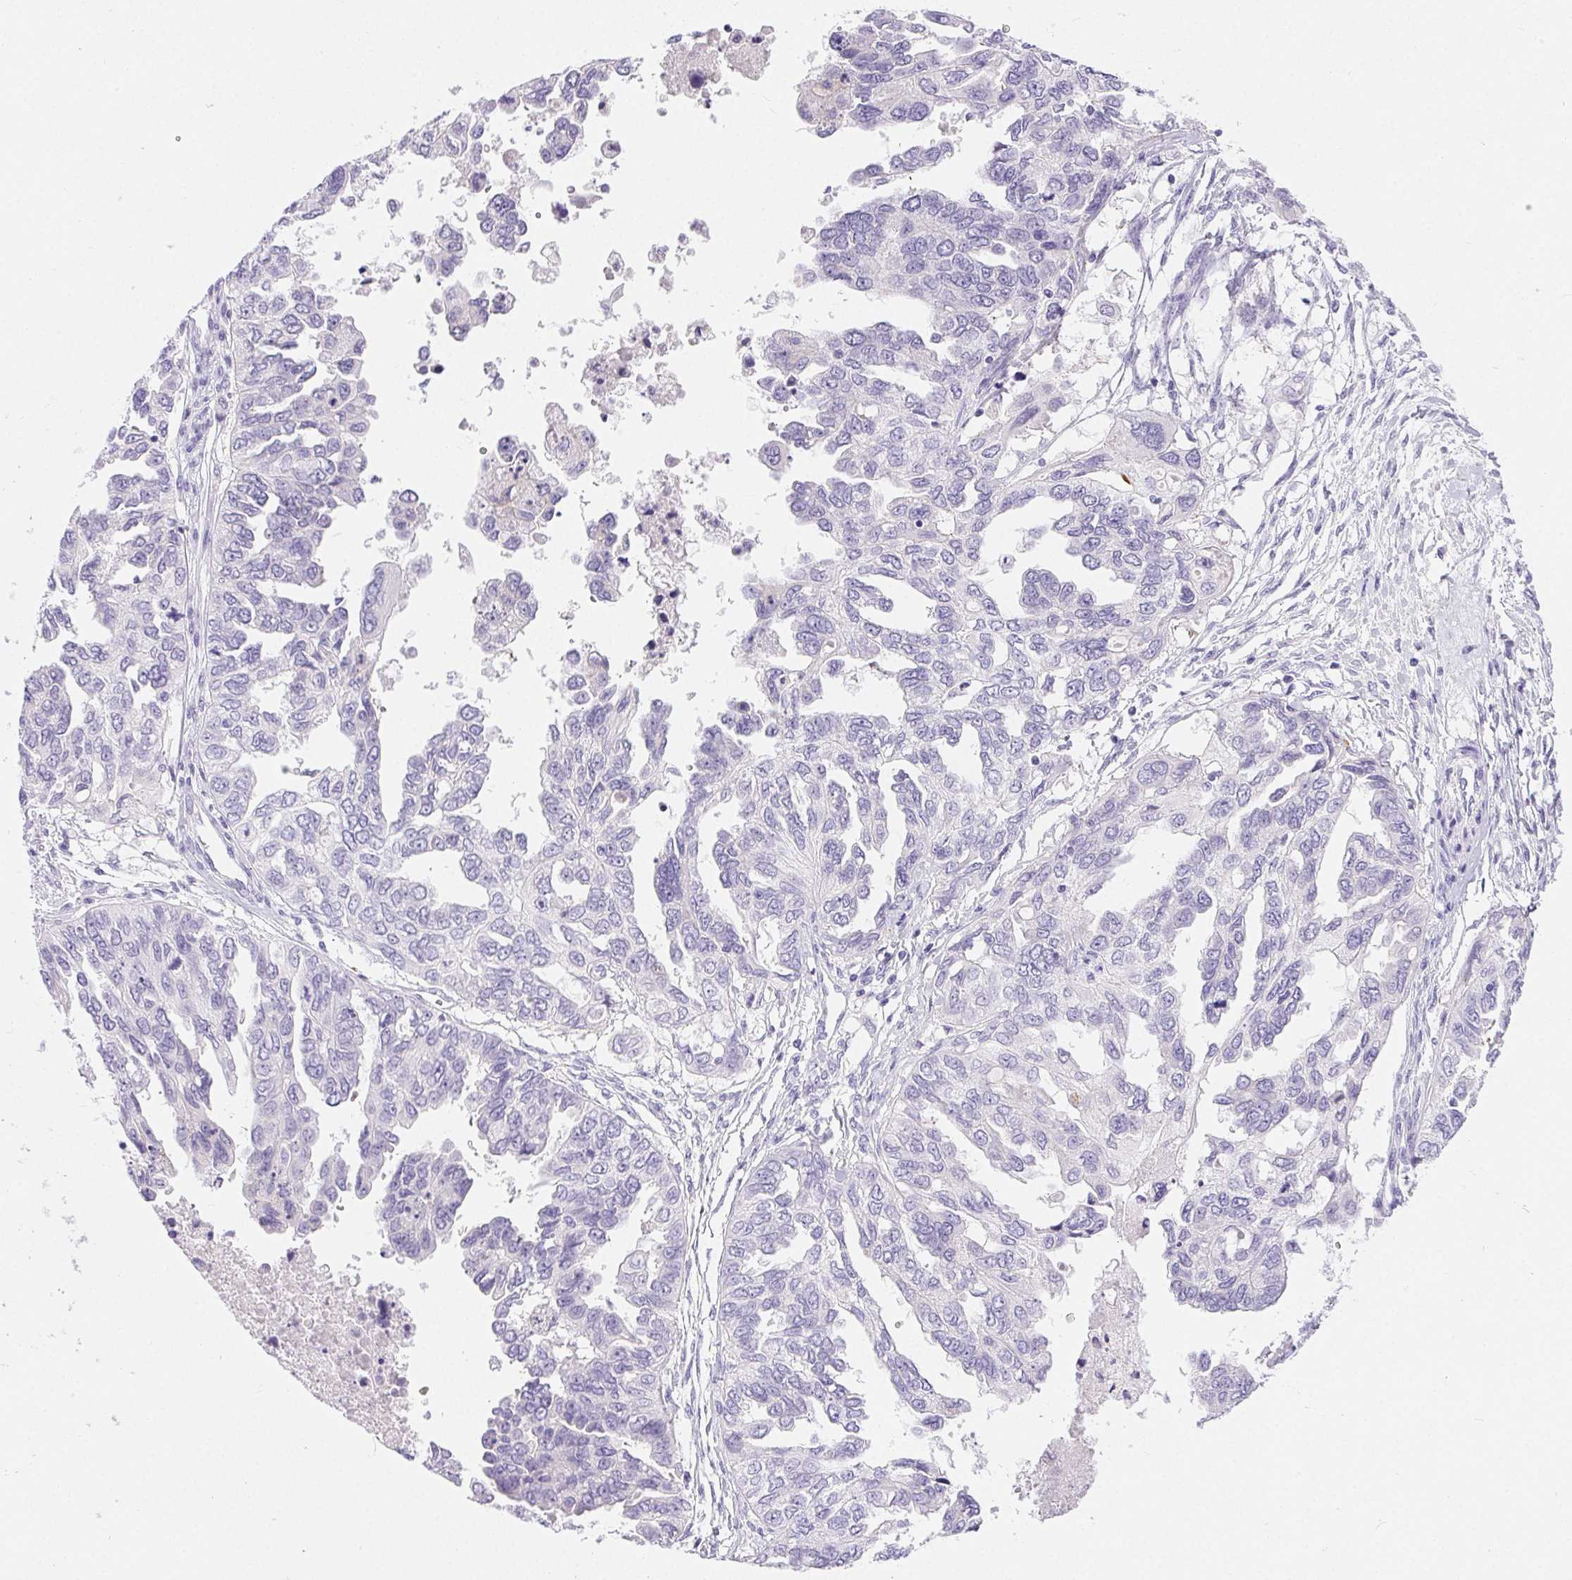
{"staining": {"intensity": "negative", "quantity": "none", "location": "none"}, "tissue": "ovarian cancer", "cell_type": "Tumor cells", "image_type": "cancer", "snomed": [{"axis": "morphology", "description": "Cystadenocarcinoma, serous, NOS"}, {"axis": "topography", "description": "Ovary"}], "caption": "DAB immunohistochemical staining of human serous cystadenocarcinoma (ovarian) reveals no significant expression in tumor cells.", "gene": "CLDN16", "patient": {"sex": "female", "age": 53}}